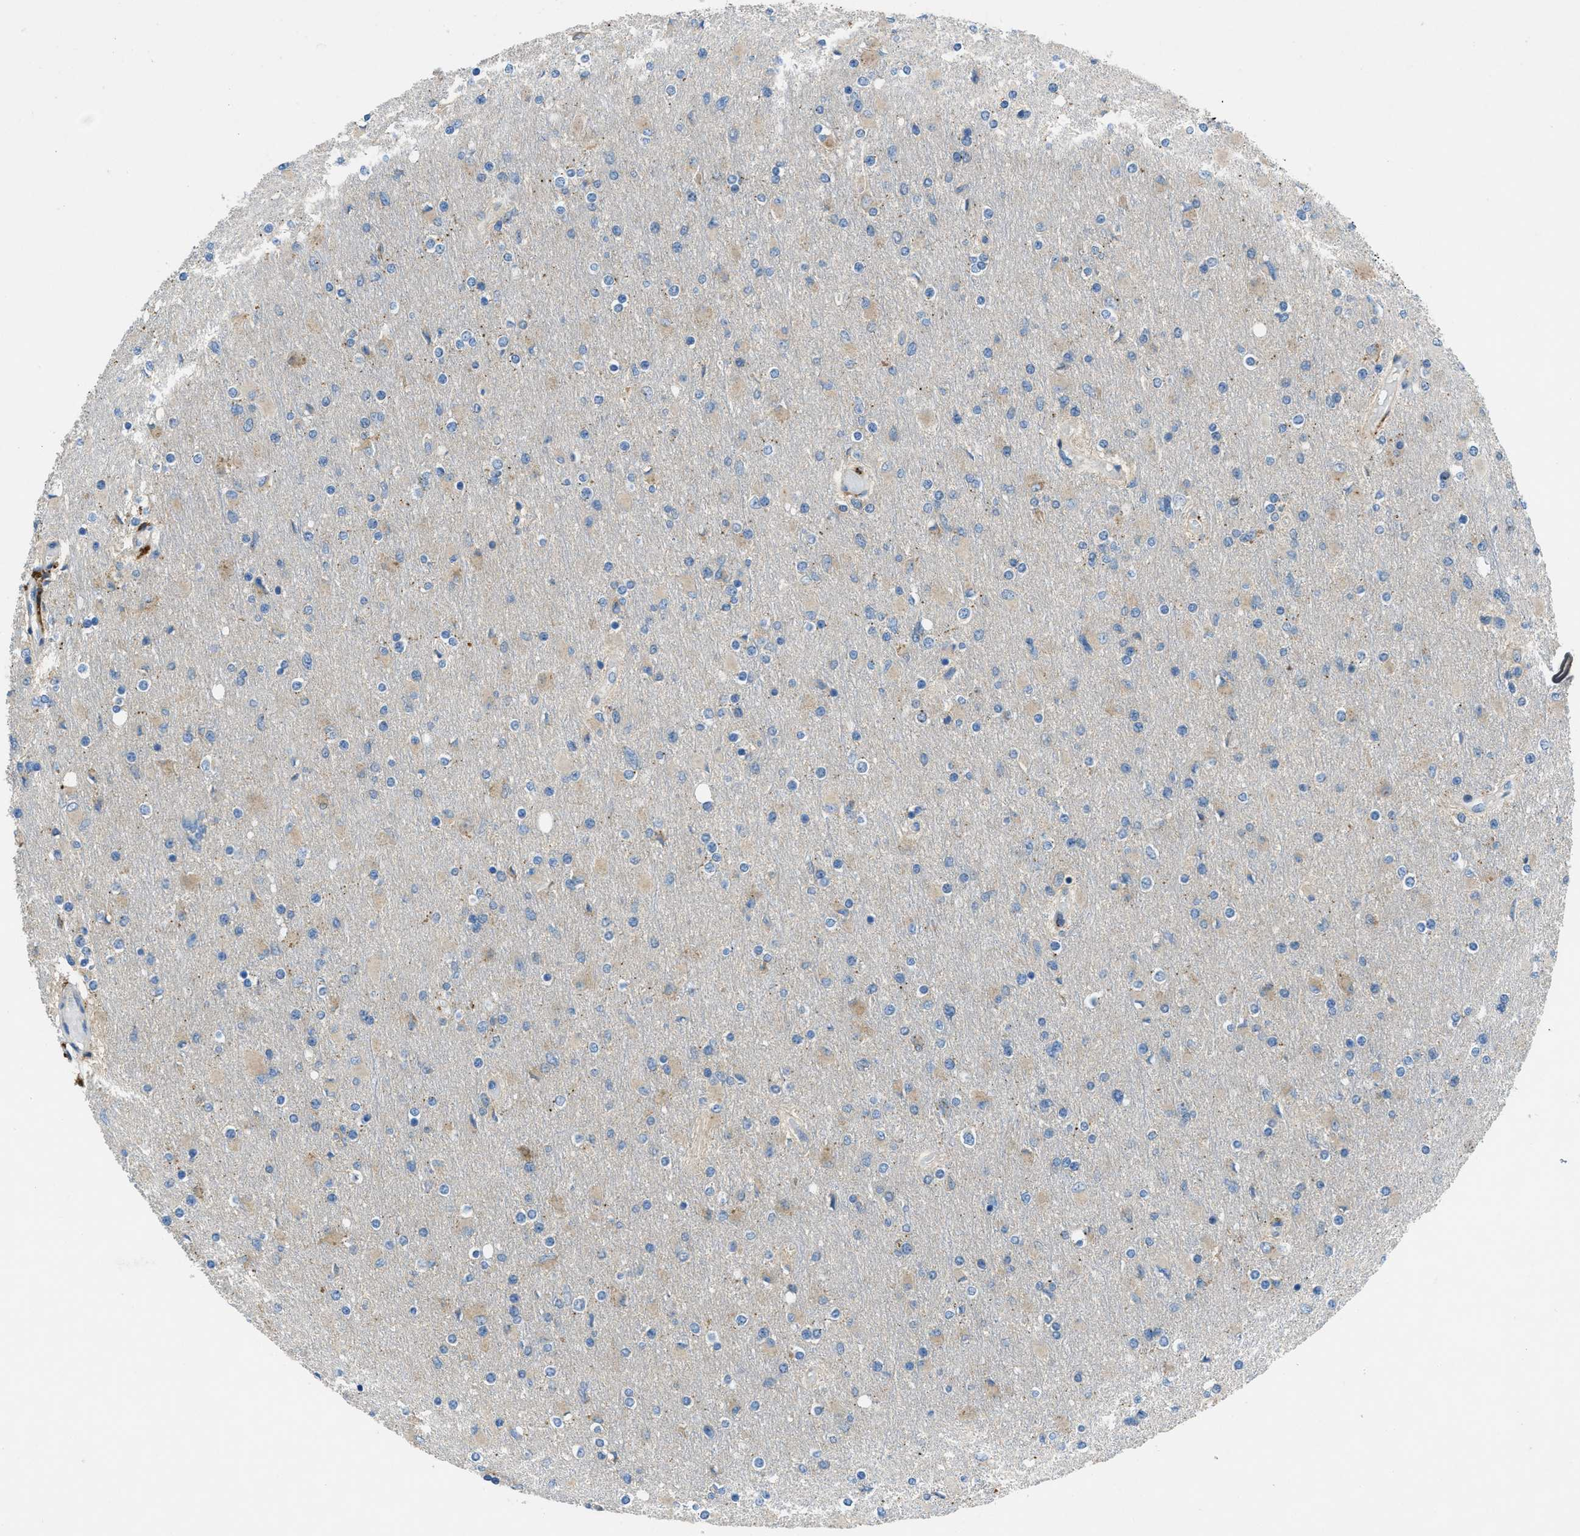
{"staining": {"intensity": "negative", "quantity": "none", "location": "none"}, "tissue": "glioma", "cell_type": "Tumor cells", "image_type": "cancer", "snomed": [{"axis": "morphology", "description": "Glioma, malignant, High grade"}, {"axis": "topography", "description": "Cerebral cortex"}], "caption": "Immunohistochemical staining of human malignant high-grade glioma reveals no significant expression in tumor cells.", "gene": "MAP3K20", "patient": {"sex": "female", "age": 36}}